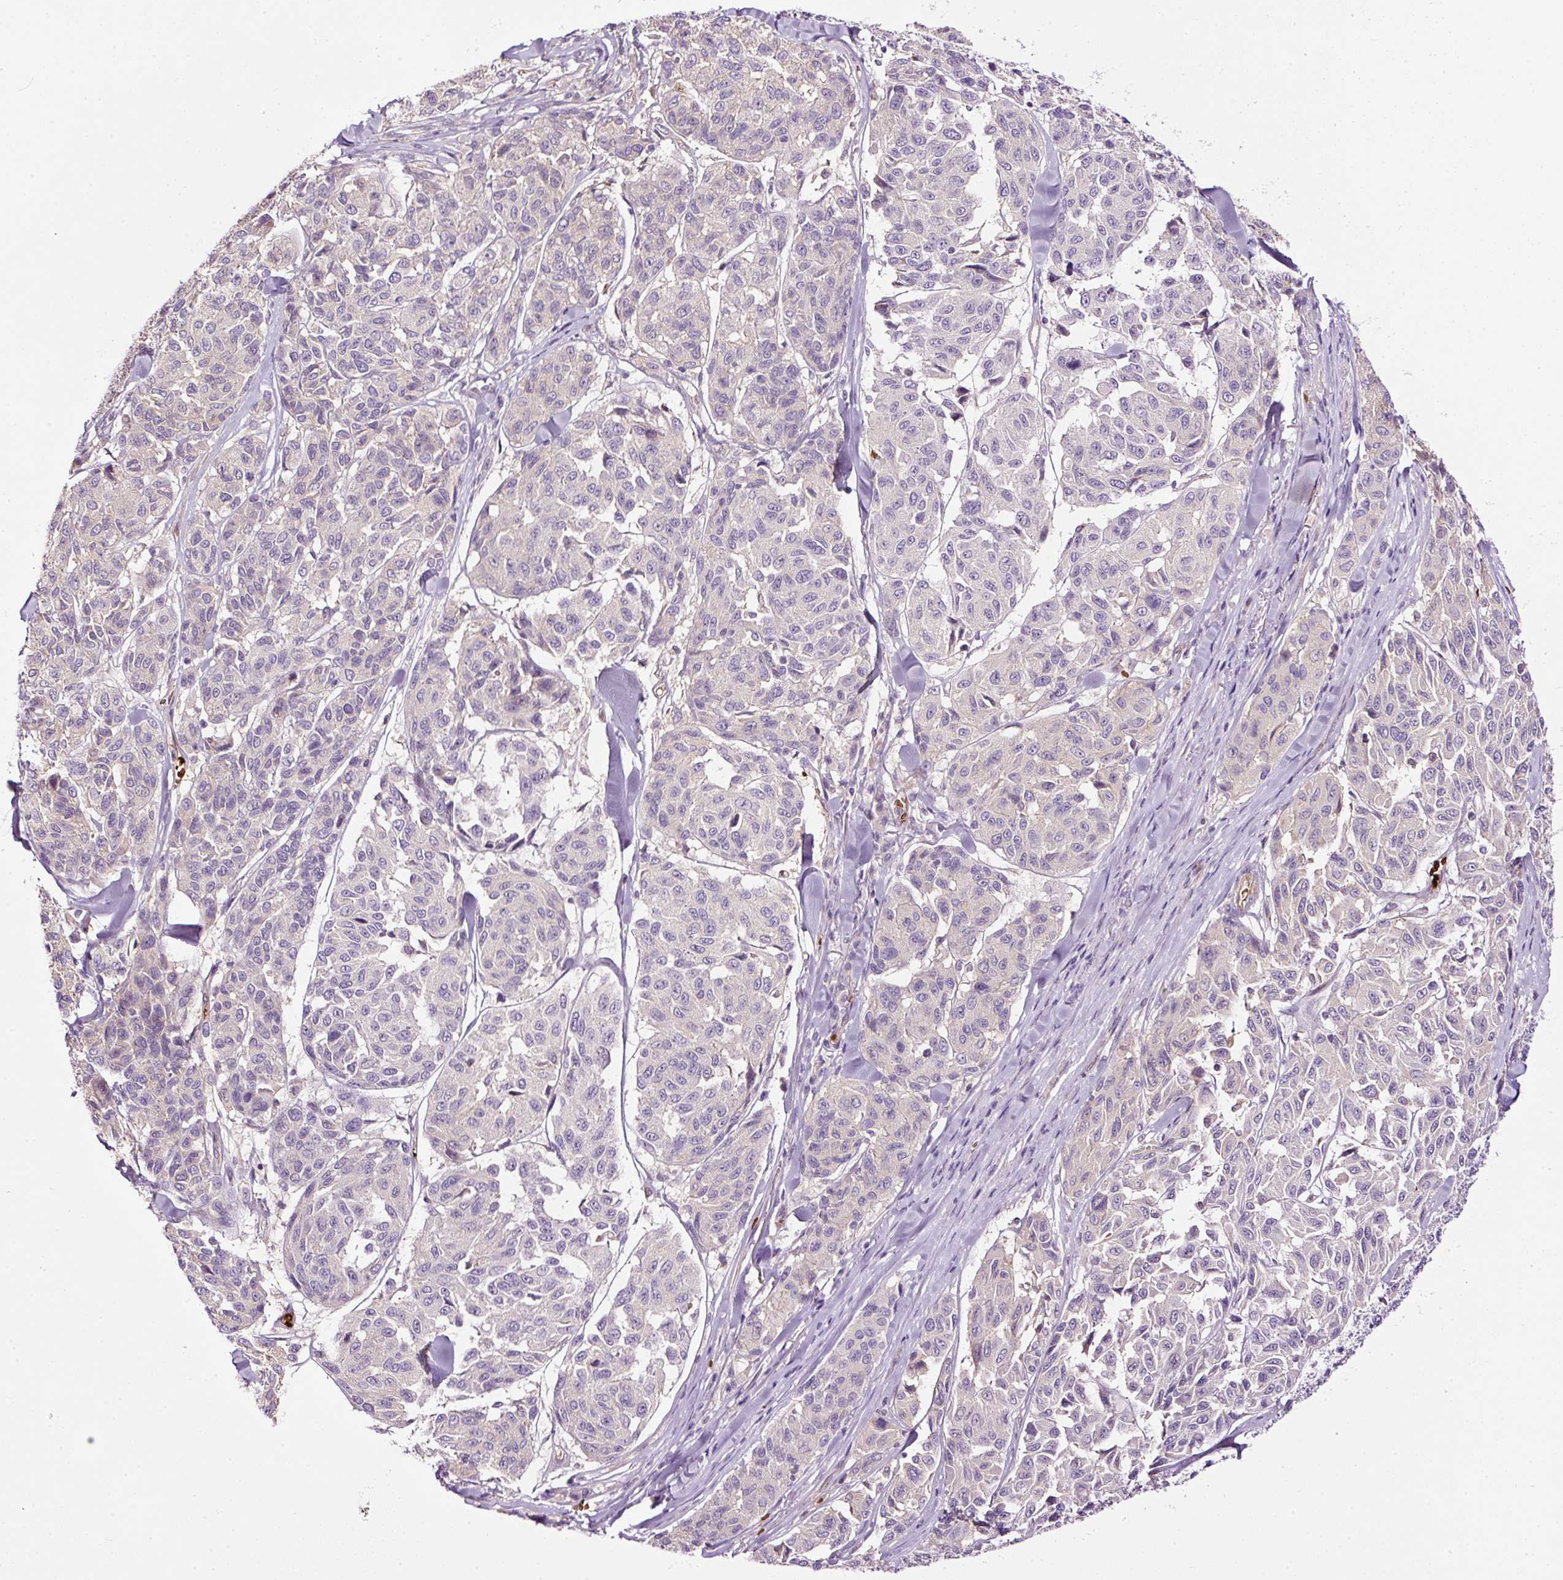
{"staining": {"intensity": "negative", "quantity": "none", "location": "none"}, "tissue": "melanoma", "cell_type": "Tumor cells", "image_type": "cancer", "snomed": [{"axis": "morphology", "description": "Malignant melanoma, NOS"}, {"axis": "topography", "description": "Skin"}], "caption": "Malignant melanoma stained for a protein using IHC displays no staining tumor cells.", "gene": "USHBP1", "patient": {"sex": "female", "age": 66}}